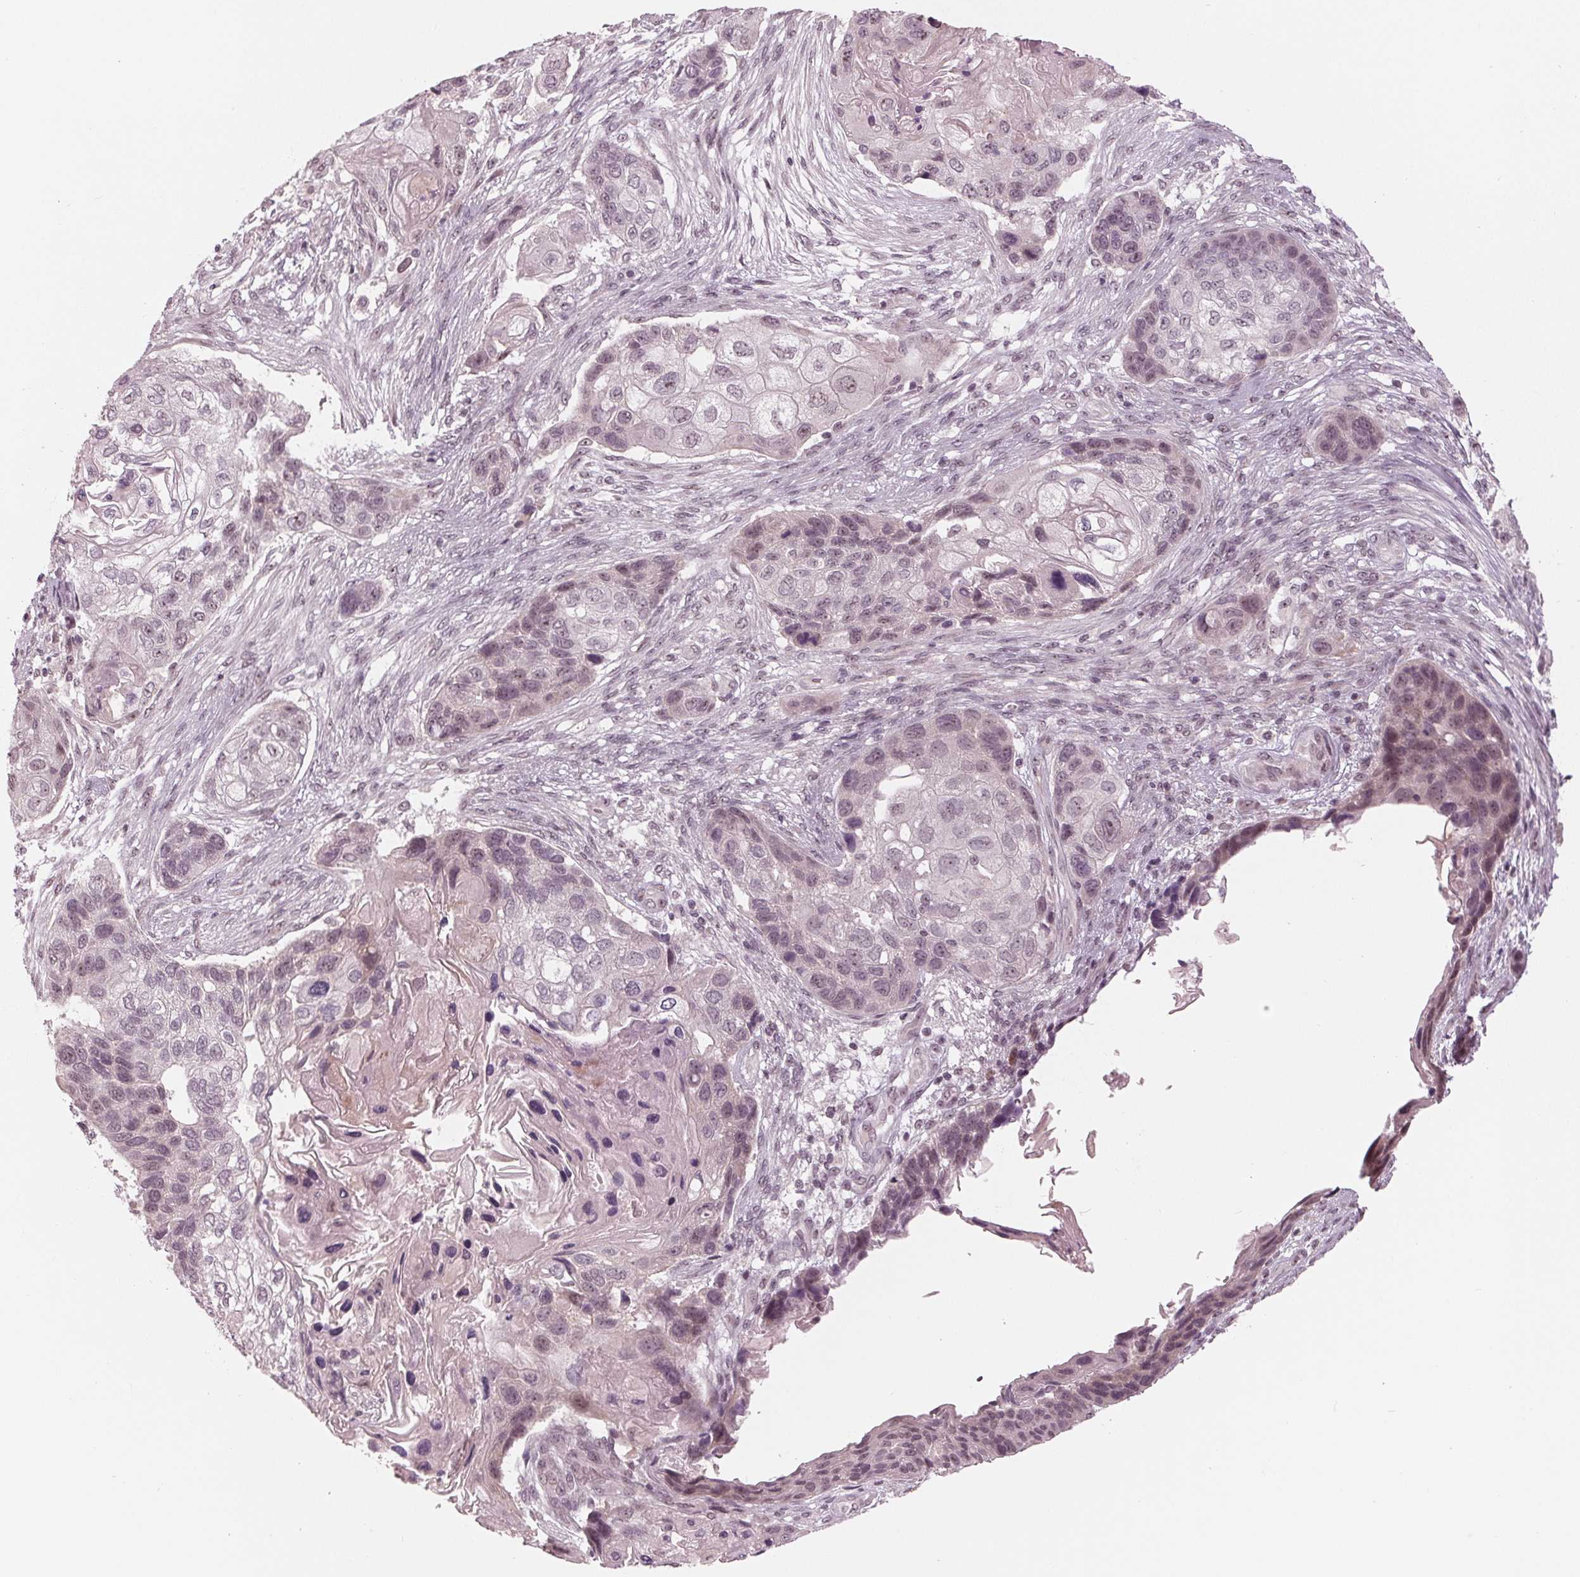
{"staining": {"intensity": "weak", "quantity": "25%-75%", "location": "nuclear"}, "tissue": "lung cancer", "cell_type": "Tumor cells", "image_type": "cancer", "snomed": [{"axis": "morphology", "description": "Squamous cell carcinoma, NOS"}, {"axis": "topography", "description": "Lung"}], "caption": "Immunohistochemical staining of human lung cancer shows low levels of weak nuclear protein expression in approximately 25%-75% of tumor cells. The protein of interest is stained brown, and the nuclei are stained in blue (DAB IHC with brightfield microscopy, high magnification).", "gene": "SLX4", "patient": {"sex": "male", "age": 69}}